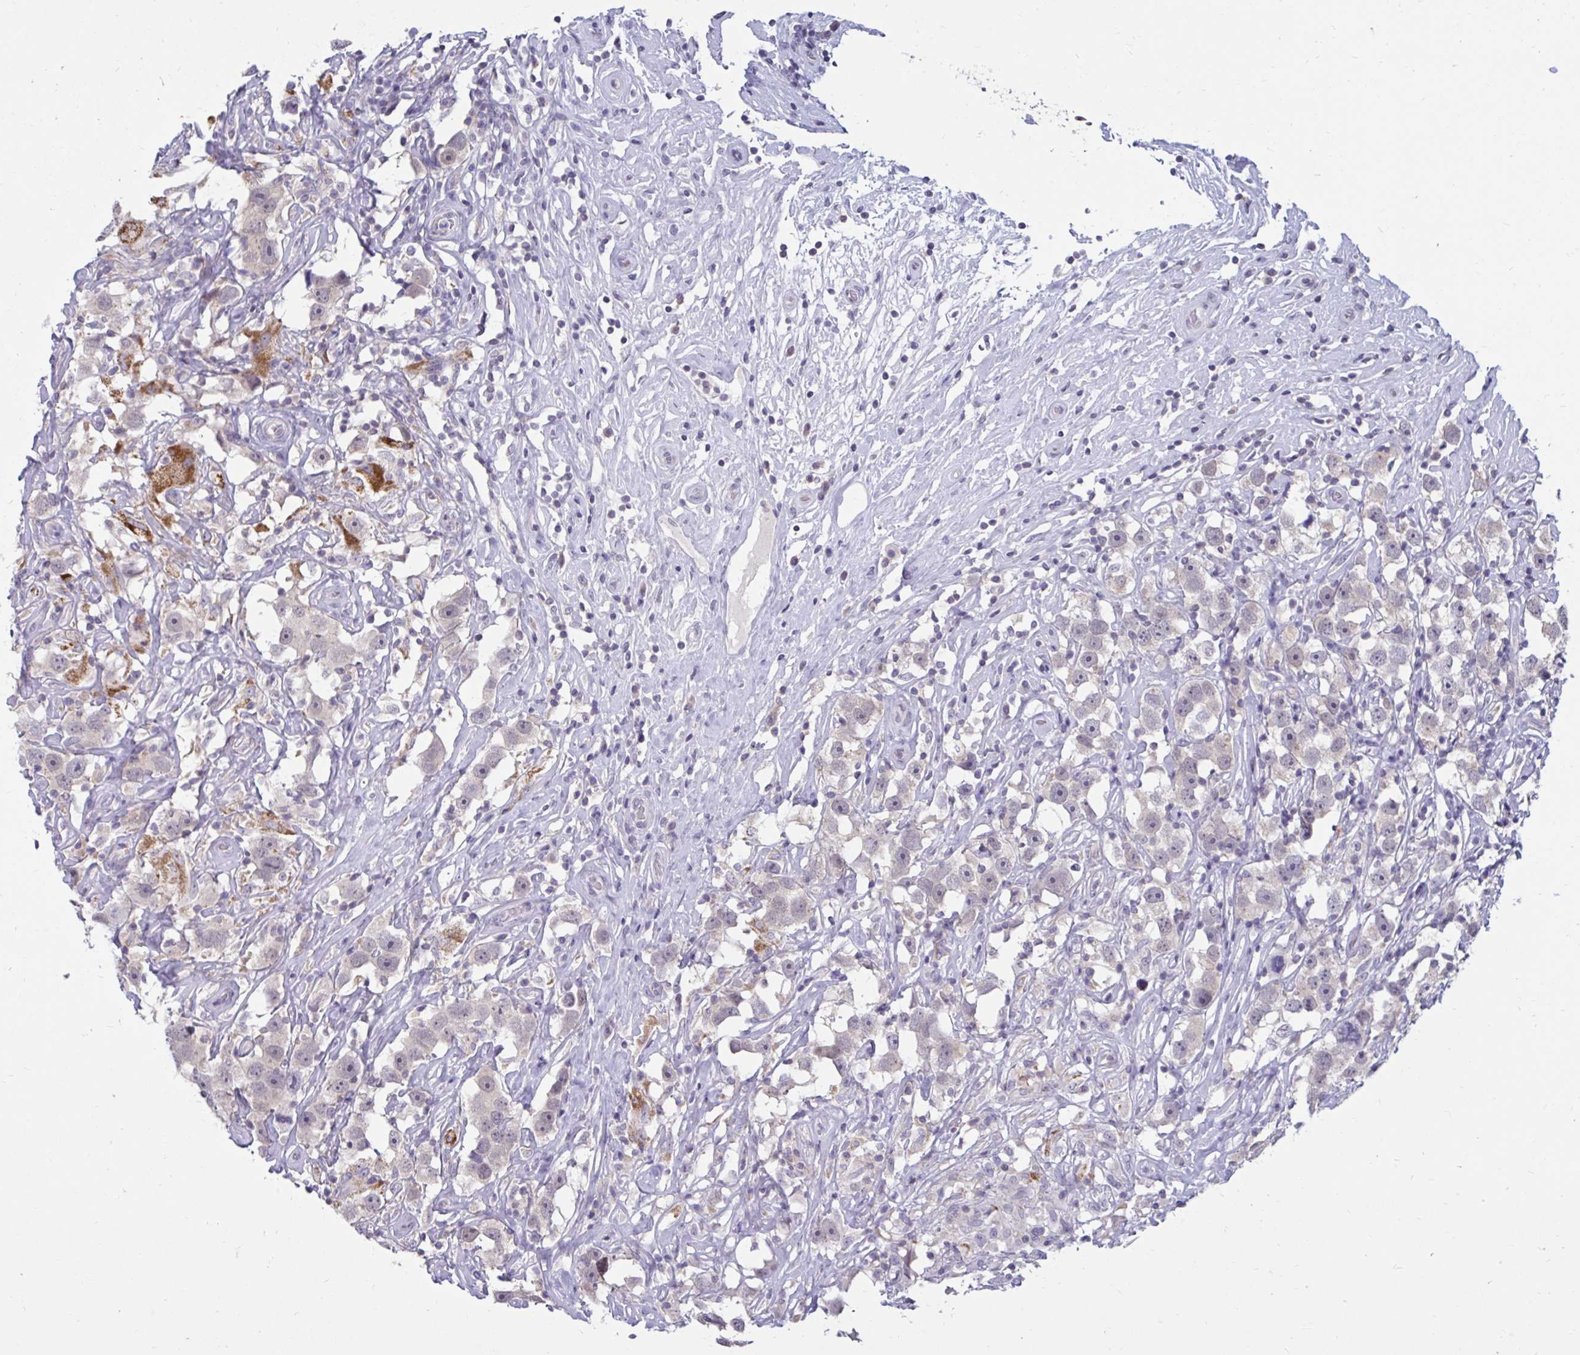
{"staining": {"intensity": "negative", "quantity": "none", "location": "none"}, "tissue": "testis cancer", "cell_type": "Tumor cells", "image_type": "cancer", "snomed": [{"axis": "morphology", "description": "Seminoma, NOS"}, {"axis": "topography", "description": "Testis"}], "caption": "This is an IHC histopathology image of seminoma (testis). There is no positivity in tumor cells.", "gene": "ARPP19", "patient": {"sex": "male", "age": 49}}